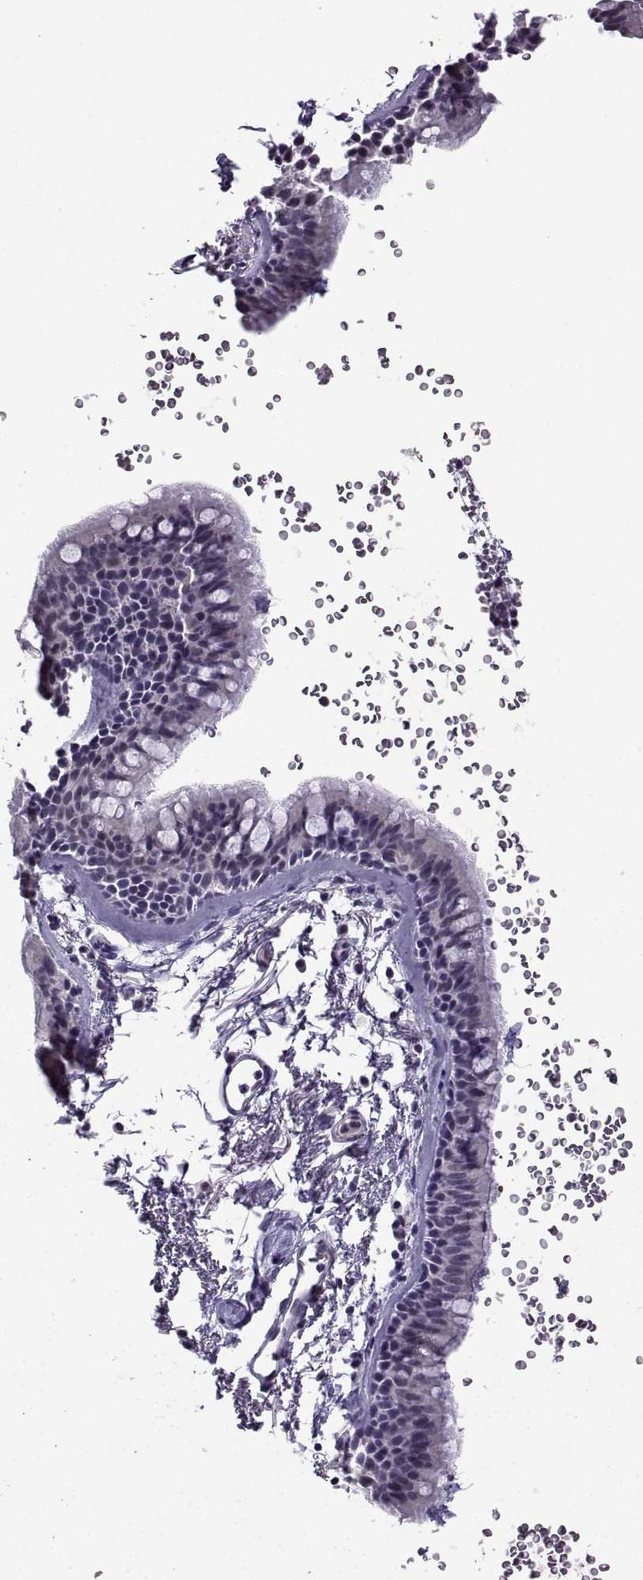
{"staining": {"intensity": "negative", "quantity": "none", "location": "none"}, "tissue": "bronchus", "cell_type": "Respiratory epithelial cells", "image_type": "normal", "snomed": [{"axis": "morphology", "description": "Normal tissue, NOS"}, {"axis": "topography", "description": "Lymph node"}, {"axis": "topography", "description": "Bronchus"}], "caption": "This is a histopathology image of immunohistochemistry (IHC) staining of normal bronchus, which shows no expression in respiratory epithelial cells. Nuclei are stained in blue.", "gene": "LRFN2", "patient": {"sex": "female", "age": 70}}